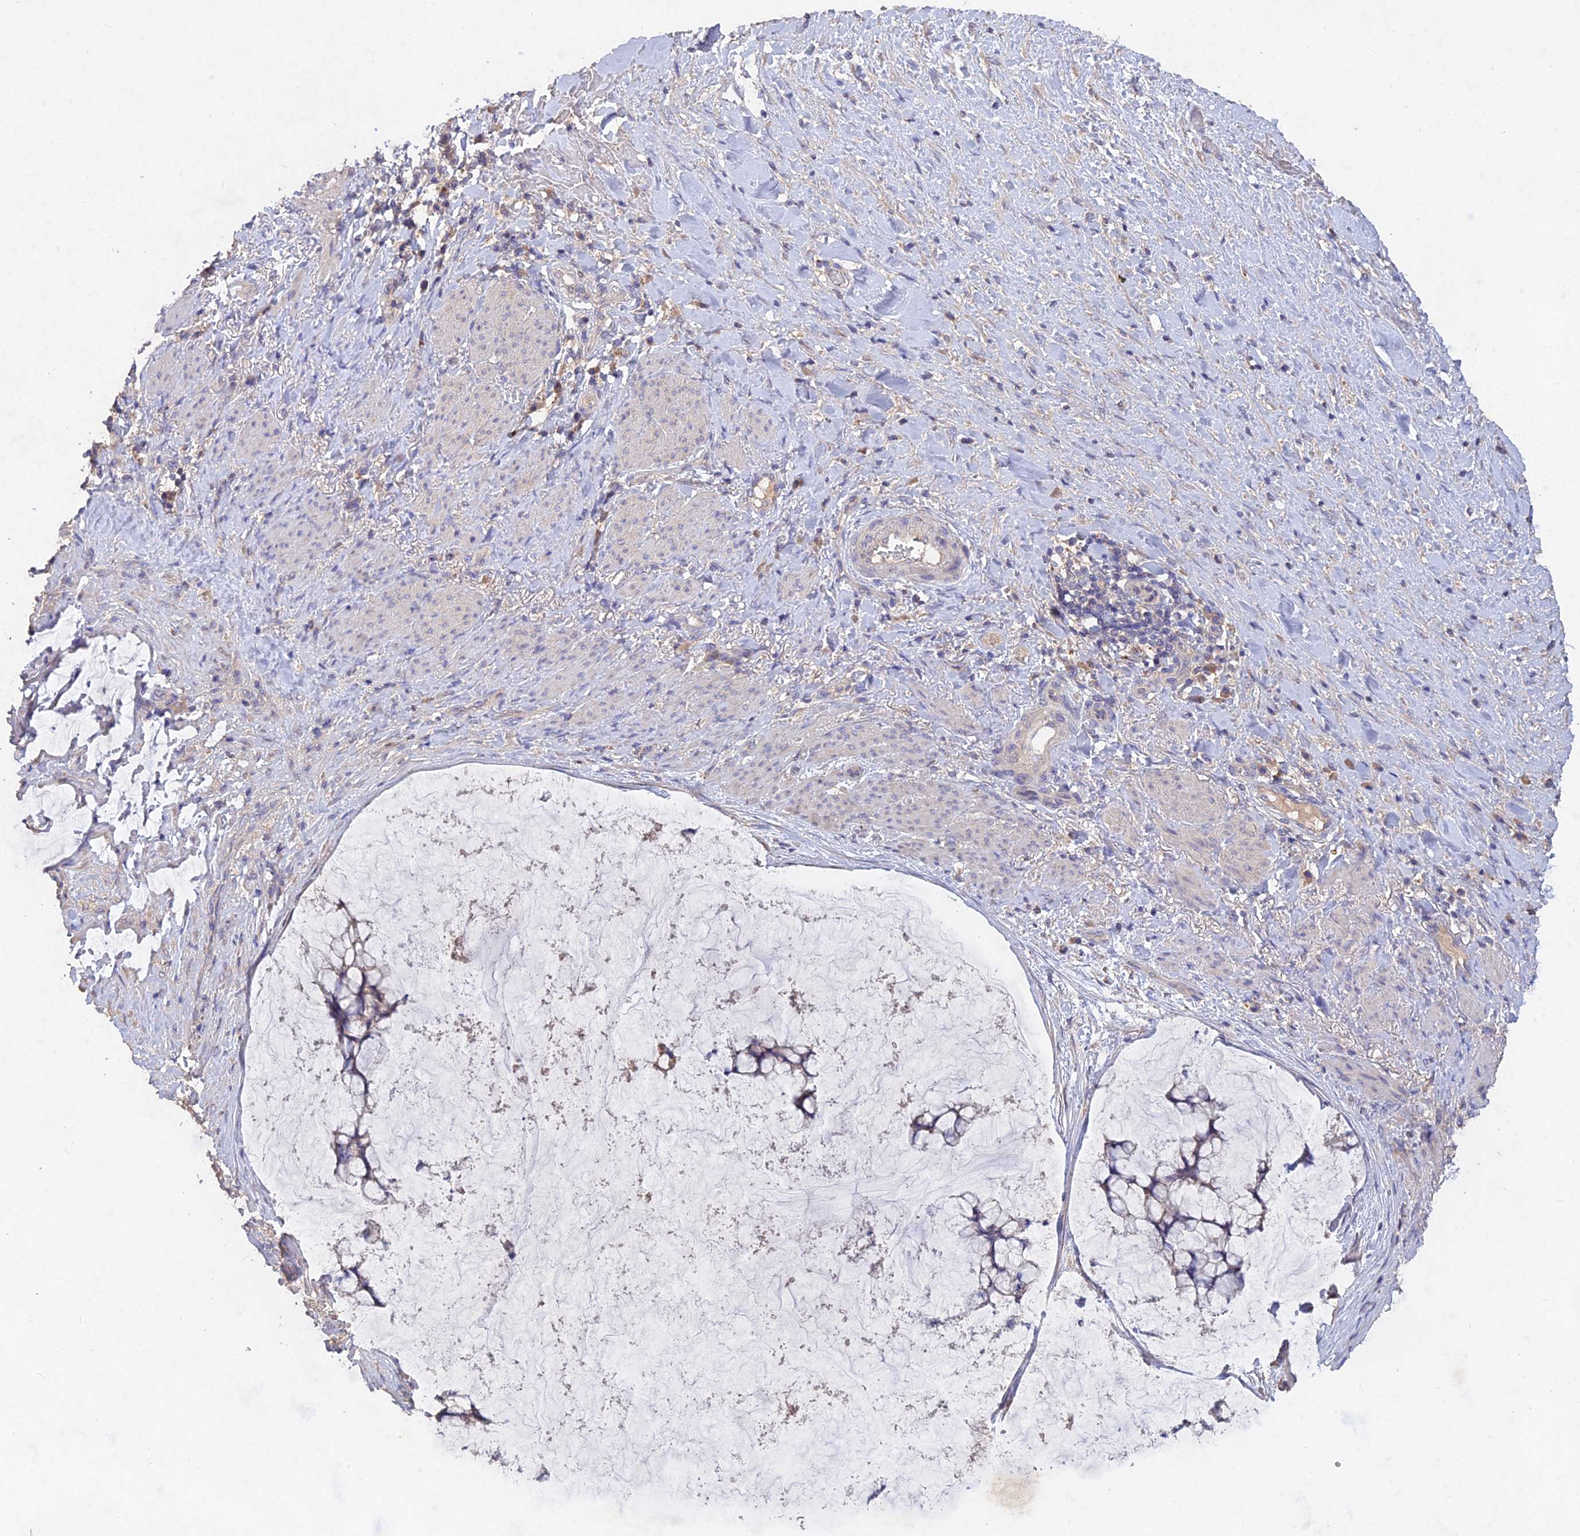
{"staining": {"intensity": "negative", "quantity": "none", "location": "none"}, "tissue": "ovarian cancer", "cell_type": "Tumor cells", "image_type": "cancer", "snomed": [{"axis": "morphology", "description": "Cystadenocarcinoma, mucinous, NOS"}, {"axis": "topography", "description": "Ovary"}], "caption": "This micrograph is of ovarian cancer (mucinous cystadenocarcinoma) stained with immunohistochemistry (IHC) to label a protein in brown with the nuclei are counter-stained blue. There is no positivity in tumor cells.", "gene": "SLC26A4", "patient": {"sex": "female", "age": 42}}